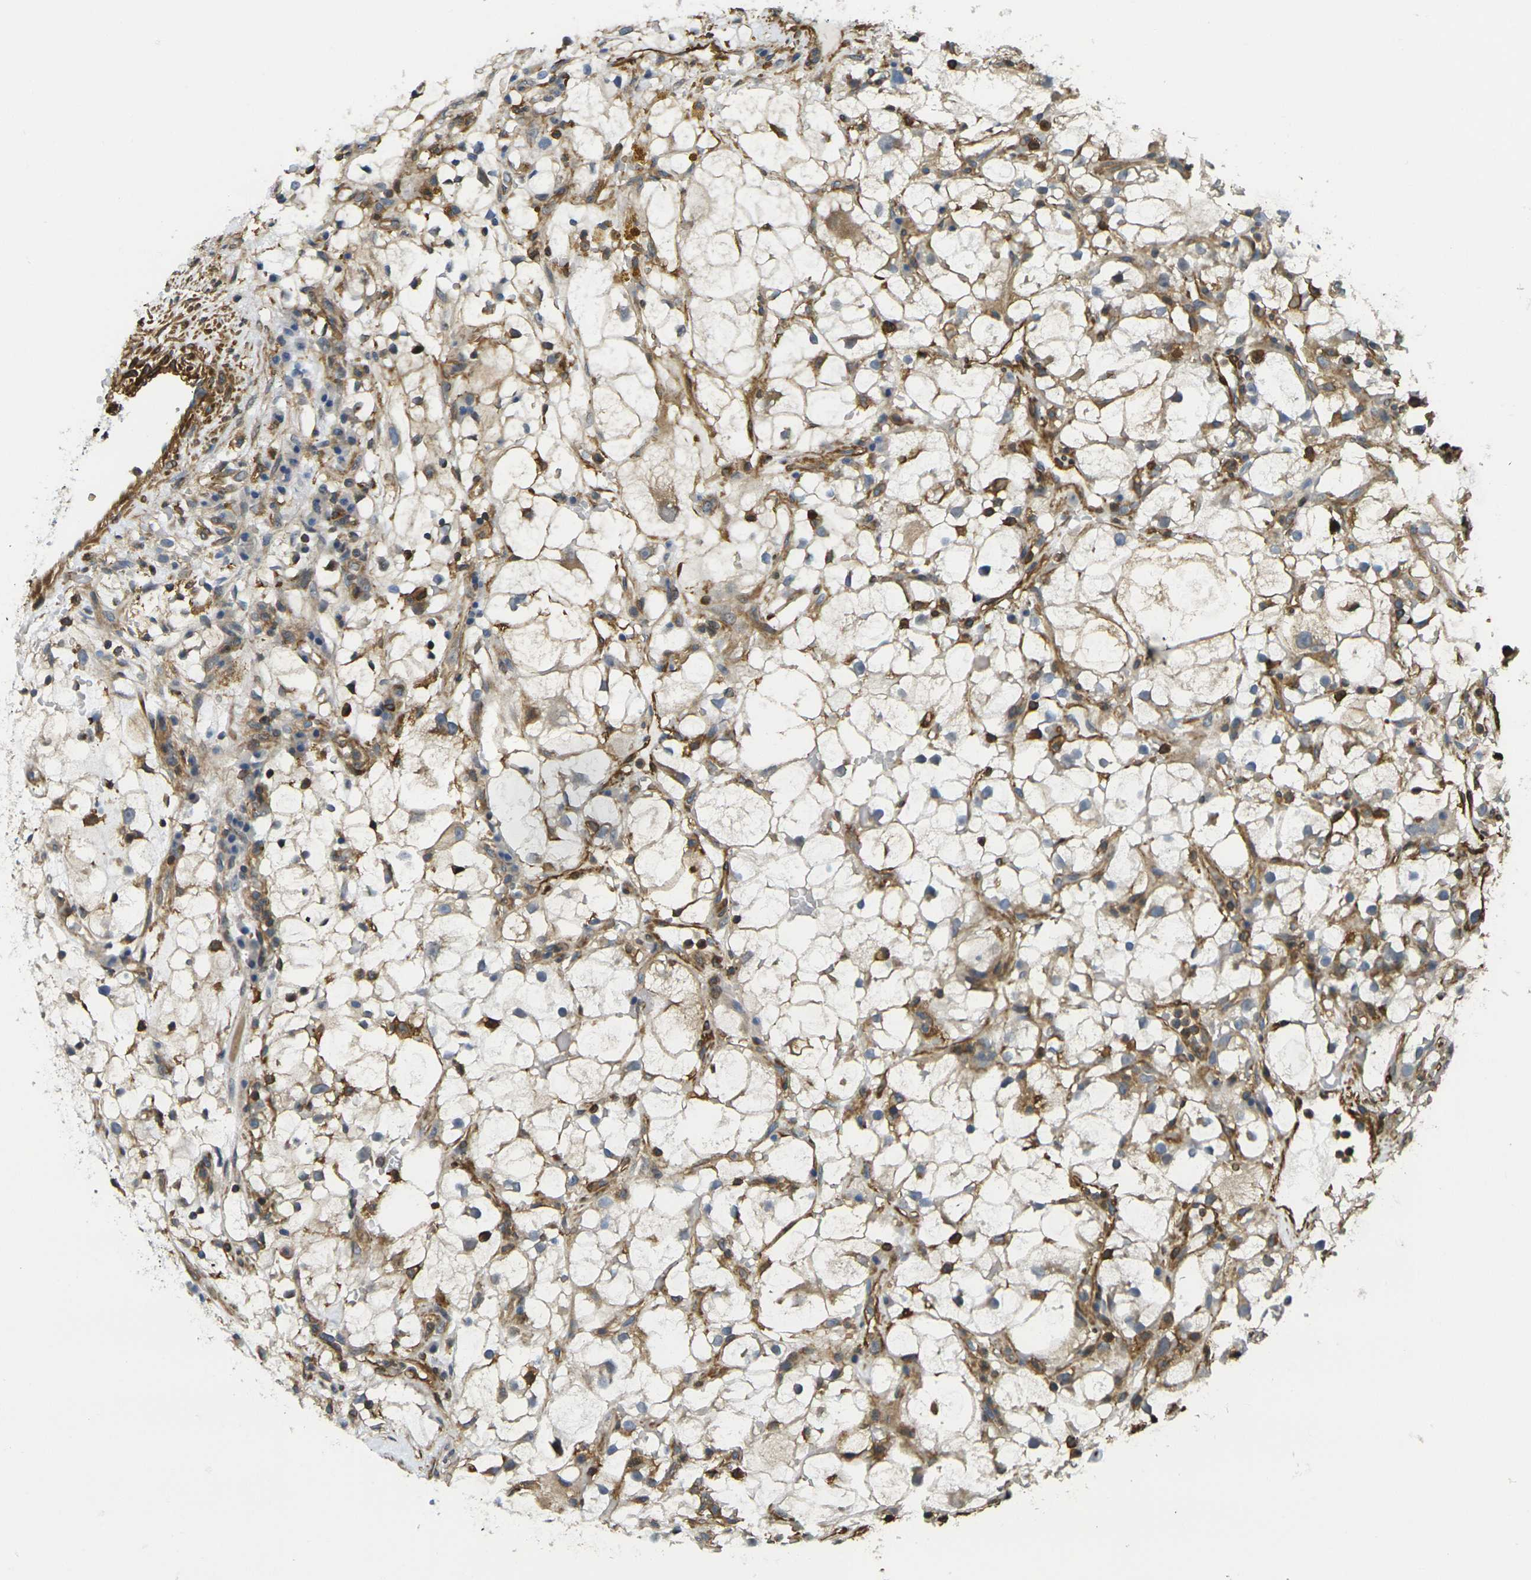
{"staining": {"intensity": "weak", "quantity": ">75%", "location": "cytoplasmic/membranous"}, "tissue": "renal cancer", "cell_type": "Tumor cells", "image_type": "cancer", "snomed": [{"axis": "morphology", "description": "Adenocarcinoma, NOS"}, {"axis": "topography", "description": "Kidney"}], "caption": "Human adenocarcinoma (renal) stained with a brown dye displays weak cytoplasmic/membranous positive expression in about >75% of tumor cells.", "gene": "LASP1", "patient": {"sex": "female", "age": 60}}